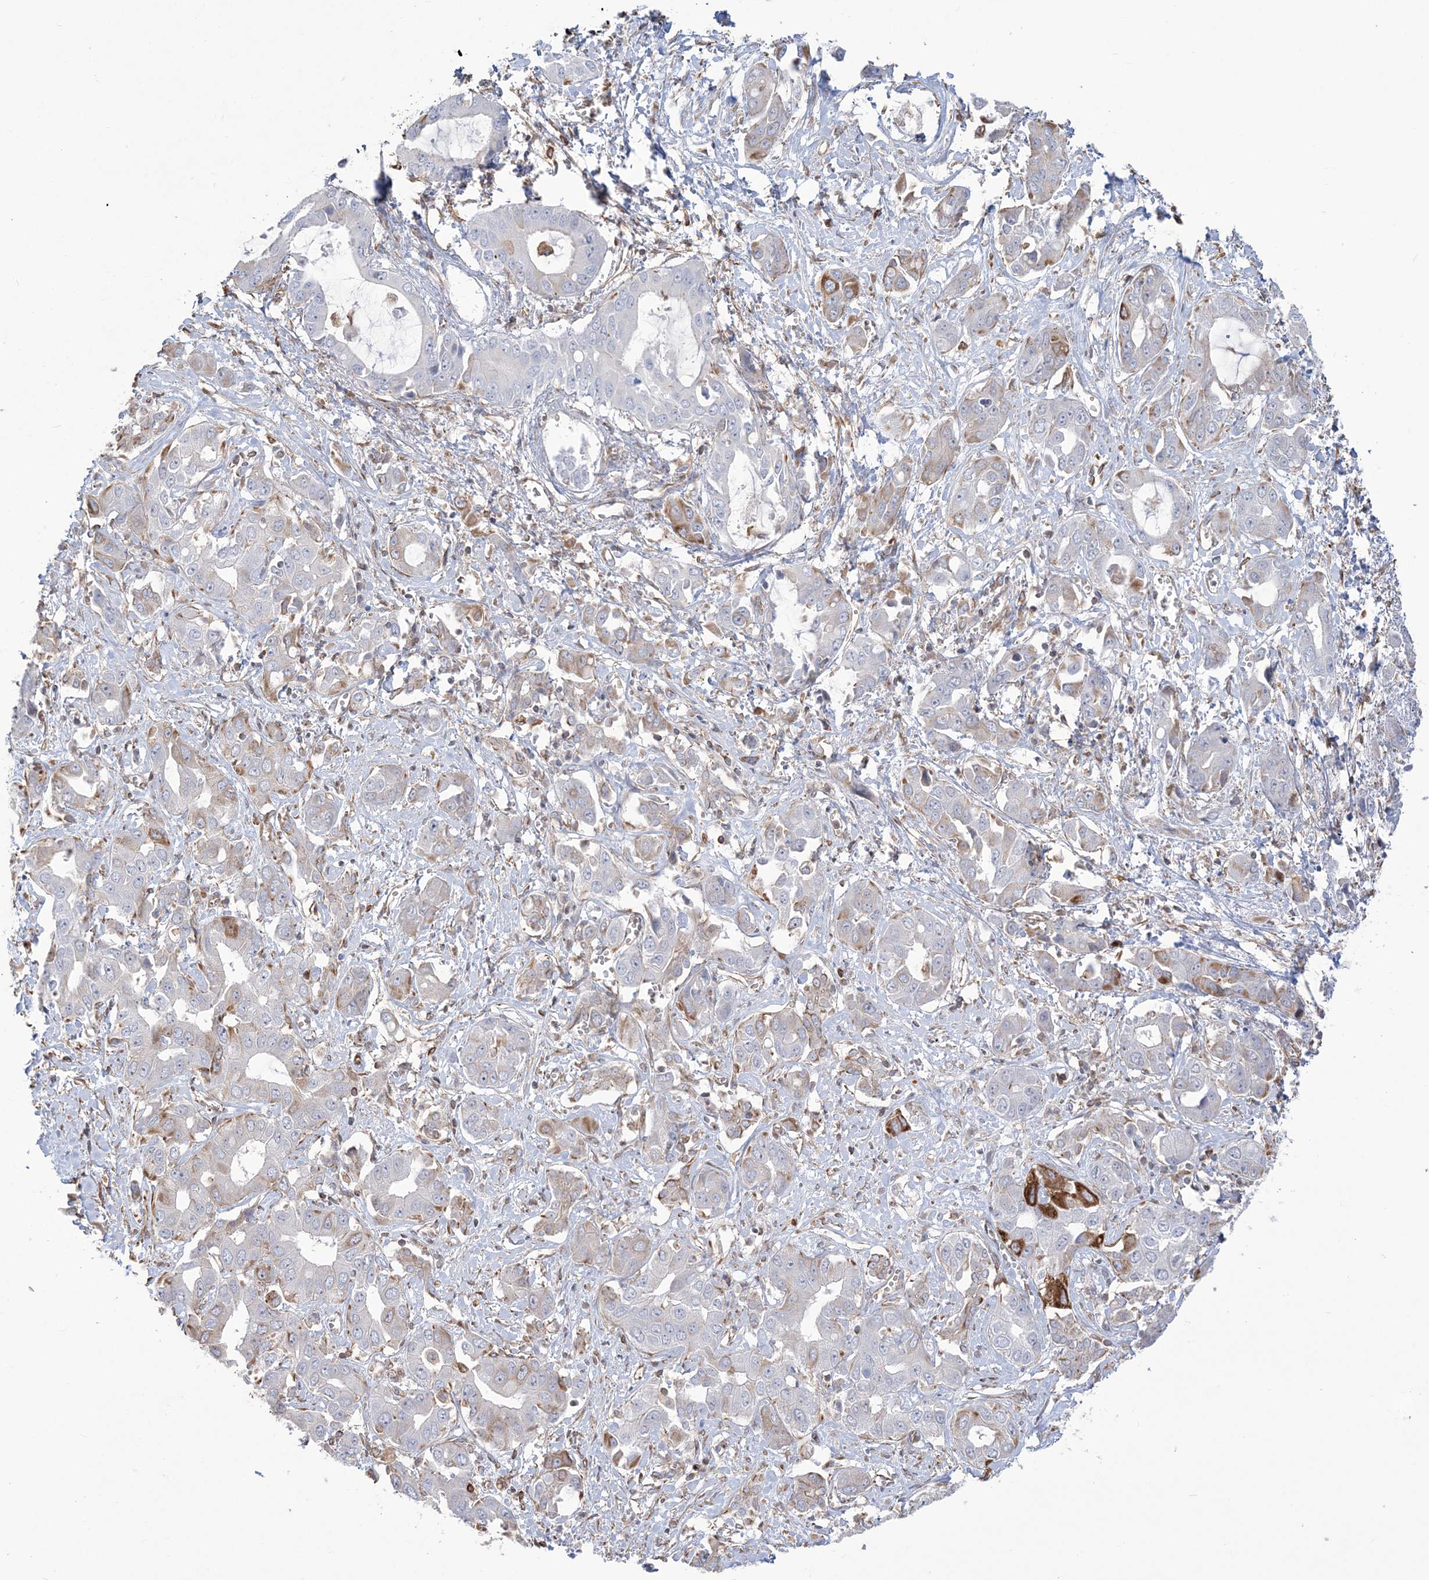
{"staining": {"intensity": "strong", "quantity": "<25%", "location": "cytoplasmic/membranous"}, "tissue": "liver cancer", "cell_type": "Tumor cells", "image_type": "cancer", "snomed": [{"axis": "morphology", "description": "Cholangiocarcinoma"}, {"axis": "topography", "description": "Liver"}], "caption": "IHC micrograph of cholangiocarcinoma (liver) stained for a protein (brown), which reveals medium levels of strong cytoplasmic/membranous expression in approximately <25% of tumor cells.", "gene": "ZNF821", "patient": {"sex": "female", "age": 52}}